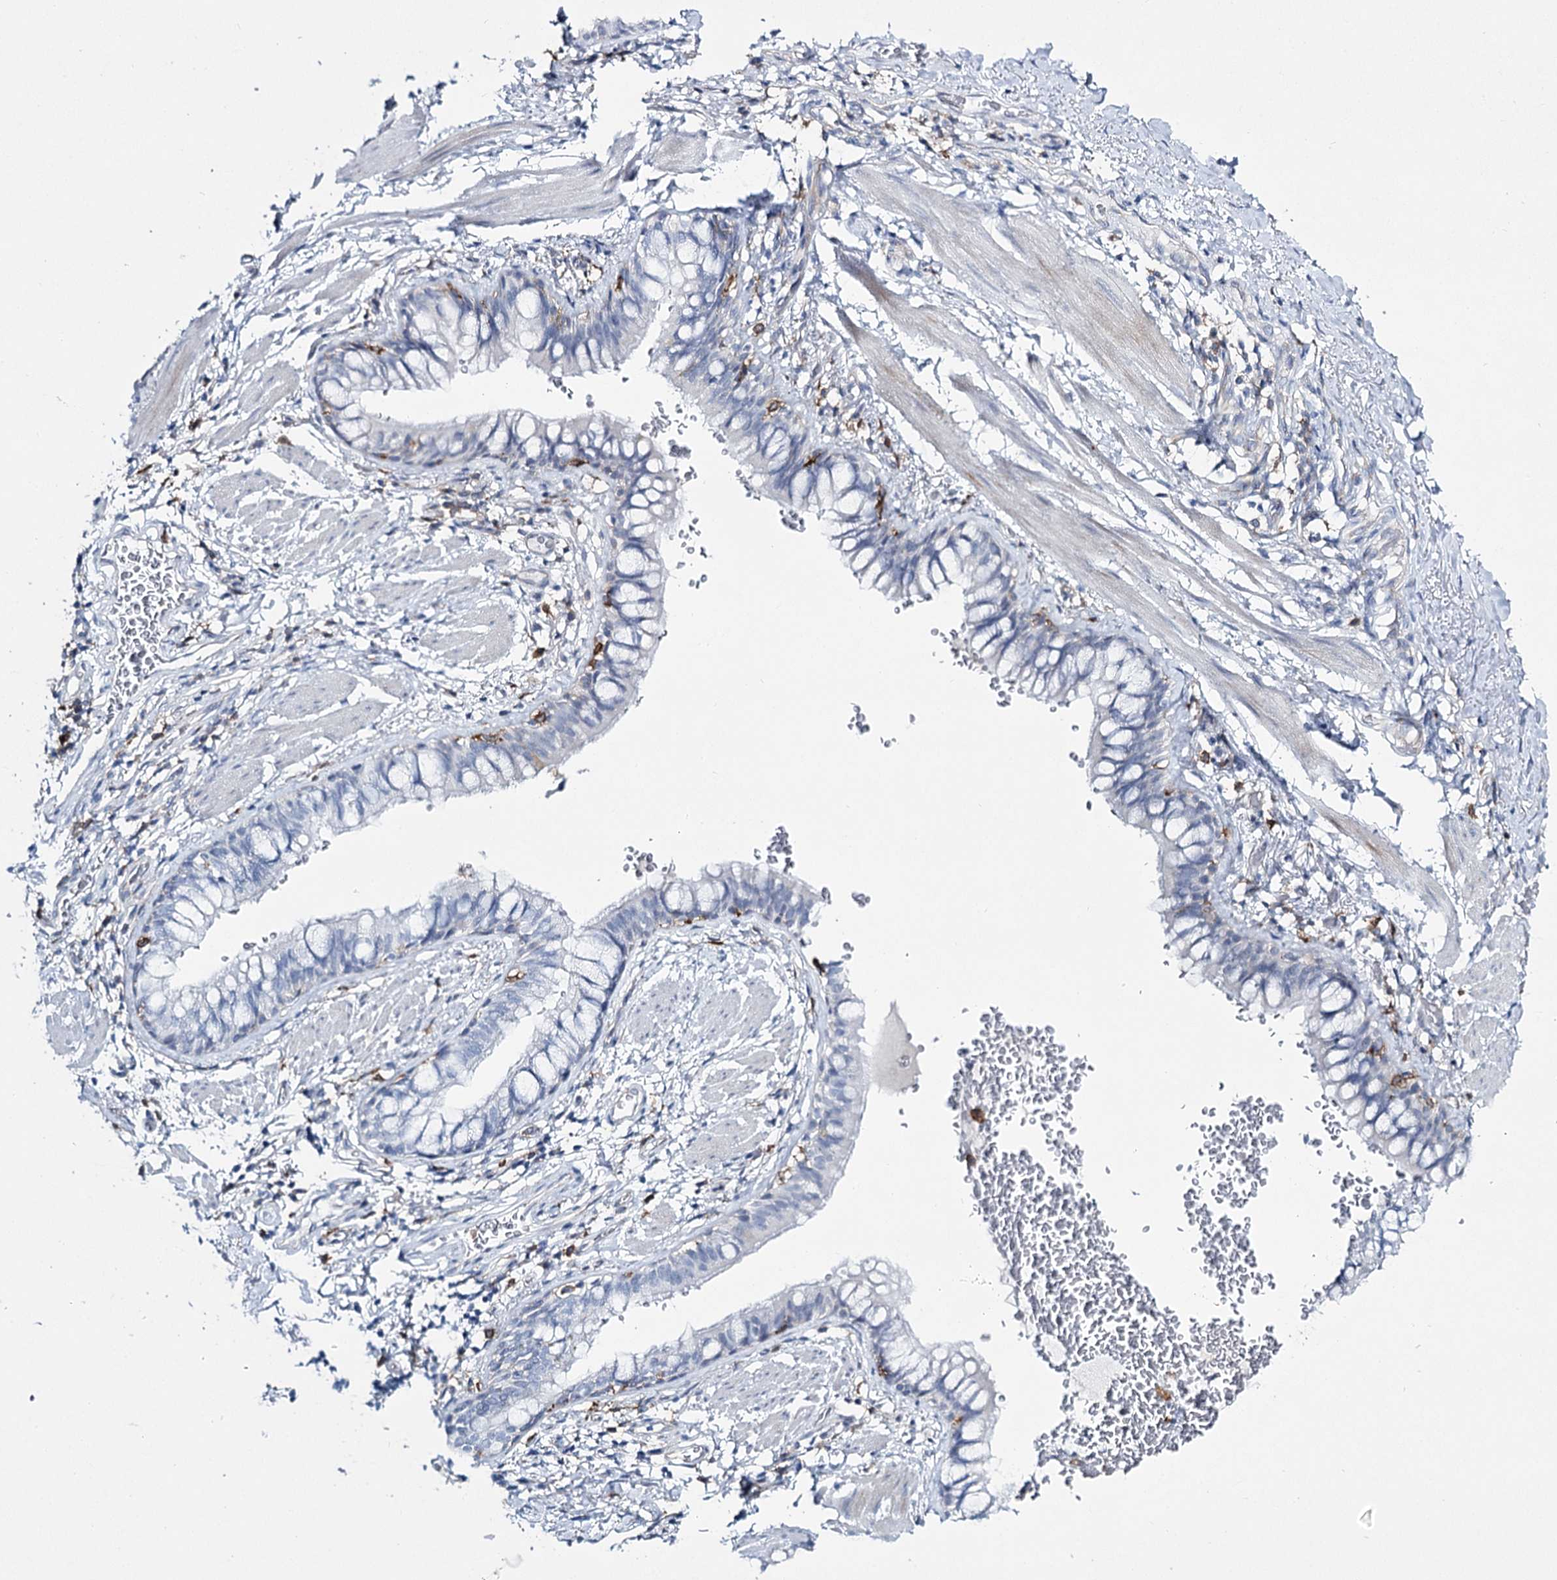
{"staining": {"intensity": "negative", "quantity": "none", "location": "none"}, "tissue": "bronchus", "cell_type": "Respiratory epithelial cells", "image_type": "normal", "snomed": [{"axis": "morphology", "description": "Normal tissue, NOS"}, {"axis": "topography", "description": "Cartilage tissue"}, {"axis": "topography", "description": "Bronchus"}], "caption": "Immunohistochemistry (IHC) histopathology image of normal human bronchus stained for a protein (brown), which exhibits no staining in respiratory epithelial cells. Brightfield microscopy of immunohistochemistry (IHC) stained with DAB (3,3'-diaminobenzidine) (brown) and hematoxylin (blue), captured at high magnification.", "gene": "CCDC88A", "patient": {"sex": "female", "age": 36}}